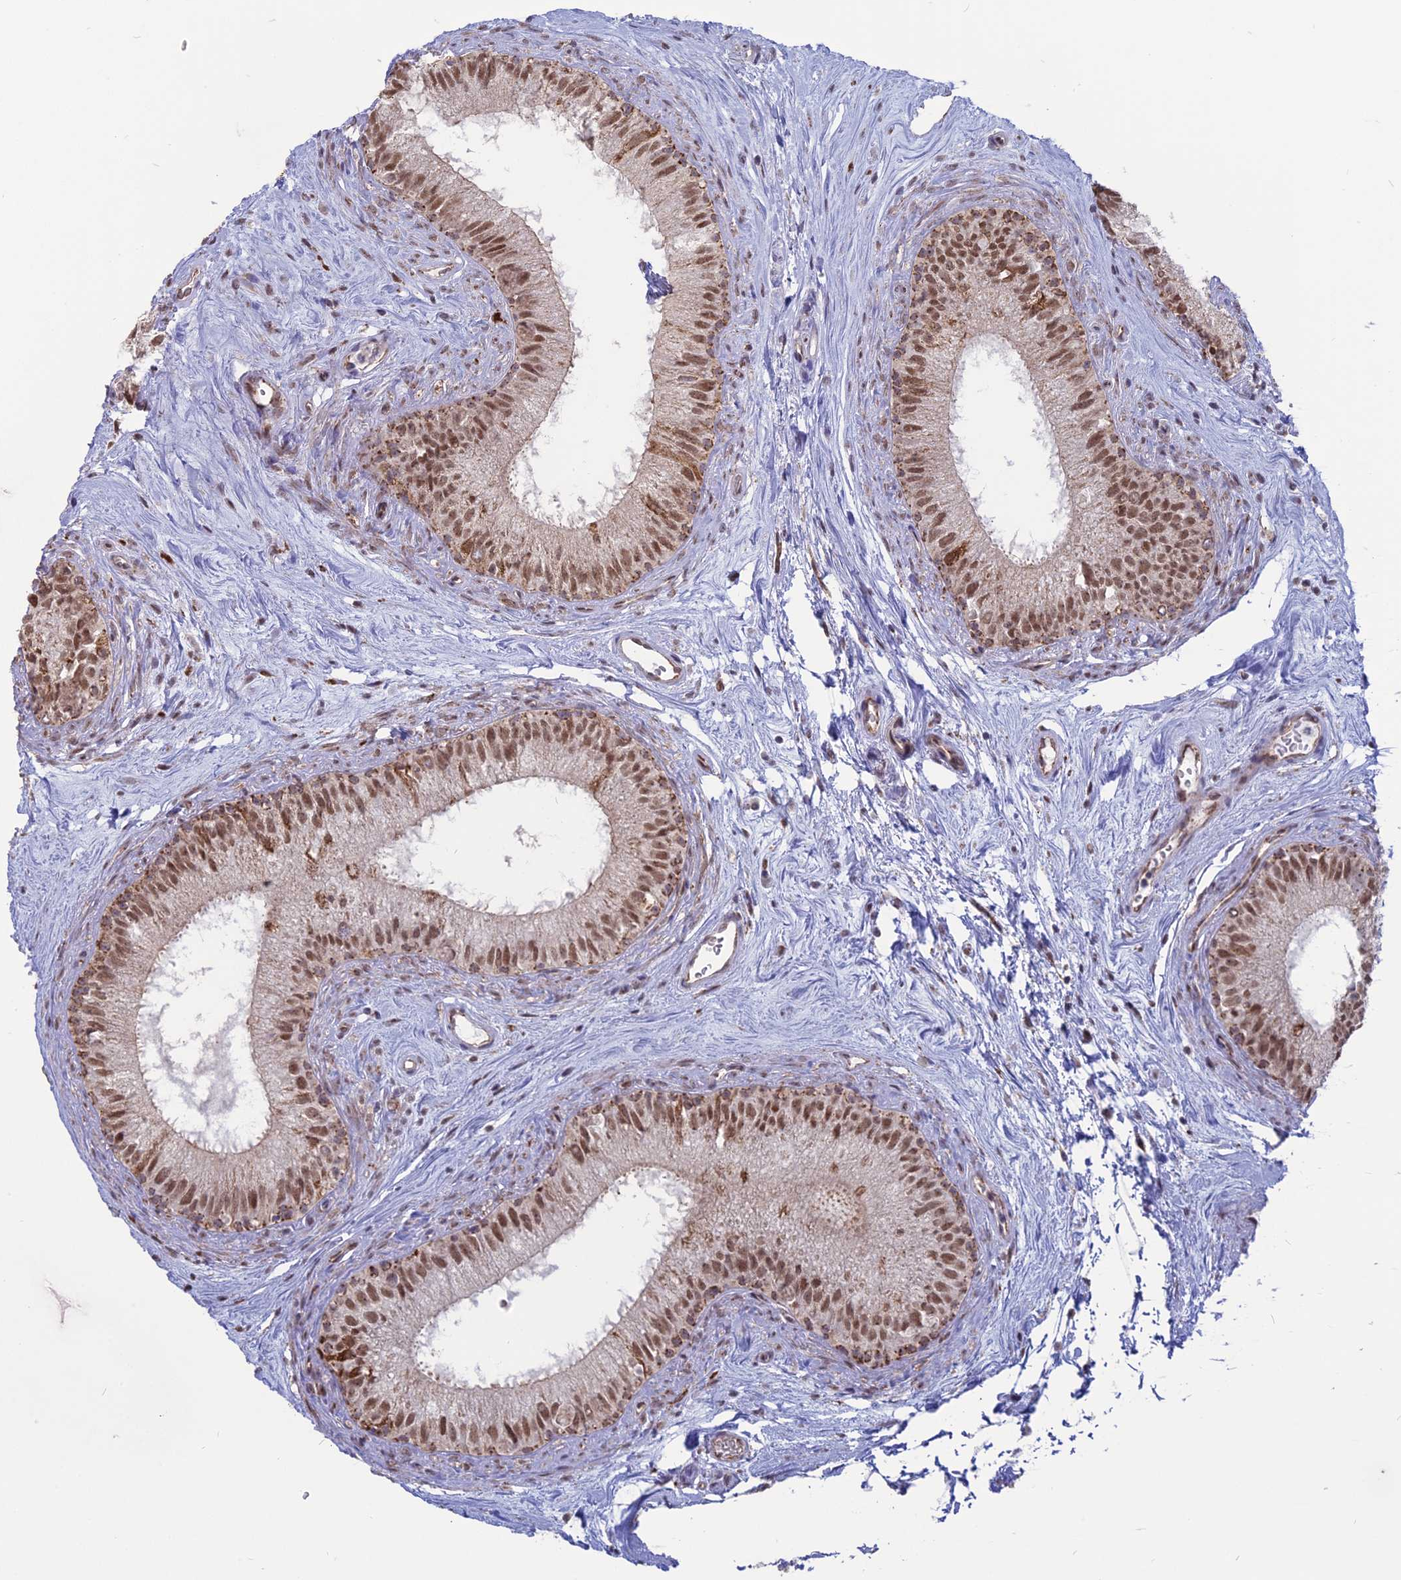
{"staining": {"intensity": "moderate", "quantity": ">75%", "location": "cytoplasmic/membranous,nuclear"}, "tissue": "epididymis", "cell_type": "Glandular cells", "image_type": "normal", "snomed": [{"axis": "morphology", "description": "Normal tissue, NOS"}, {"axis": "topography", "description": "Epididymis"}], "caption": "The micrograph exhibits immunohistochemical staining of benign epididymis. There is moderate cytoplasmic/membranous,nuclear positivity is present in about >75% of glandular cells.", "gene": "ARHGAP40", "patient": {"sex": "male", "age": 71}}